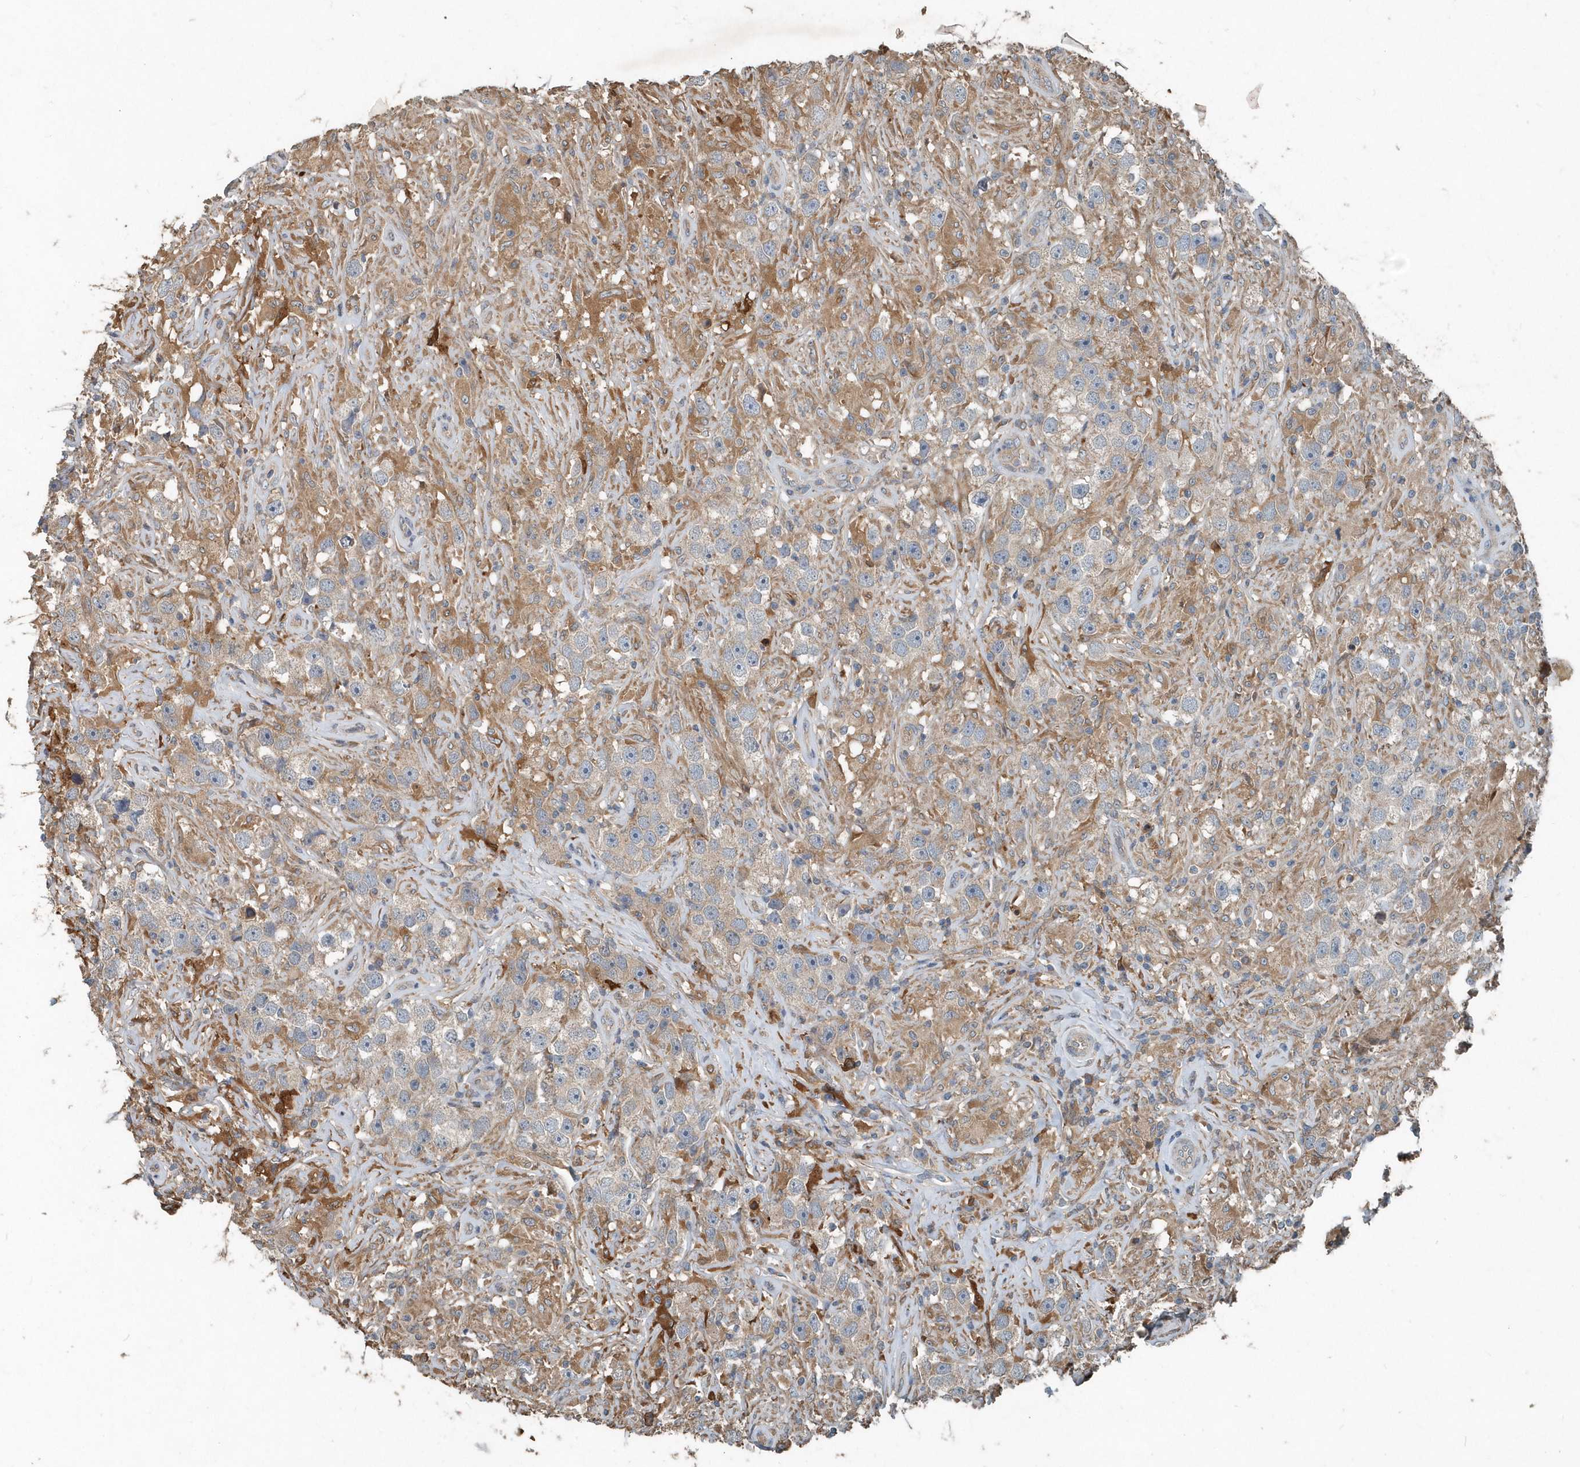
{"staining": {"intensity": "weak", "quantity": "25%-75%", "location": "cytoplasmic/membranous"}, "tissue": "testis cancer", "cell_type": "Tumor cells", "image_type": "cancer", "snomed": [{"axis": "morphology", "description": "Seminoma, NOS"}, {"axis": "topography", "description": "Testis"}], "caption": "Human testis cancer (seminoma) stained with a brown dye displays weak cytoplasmic/membranous positive positivity in approximately 25%-75% of tumor cells.", "gene": "SCFD2", "patient": {"sex": "male", "age": 49}}